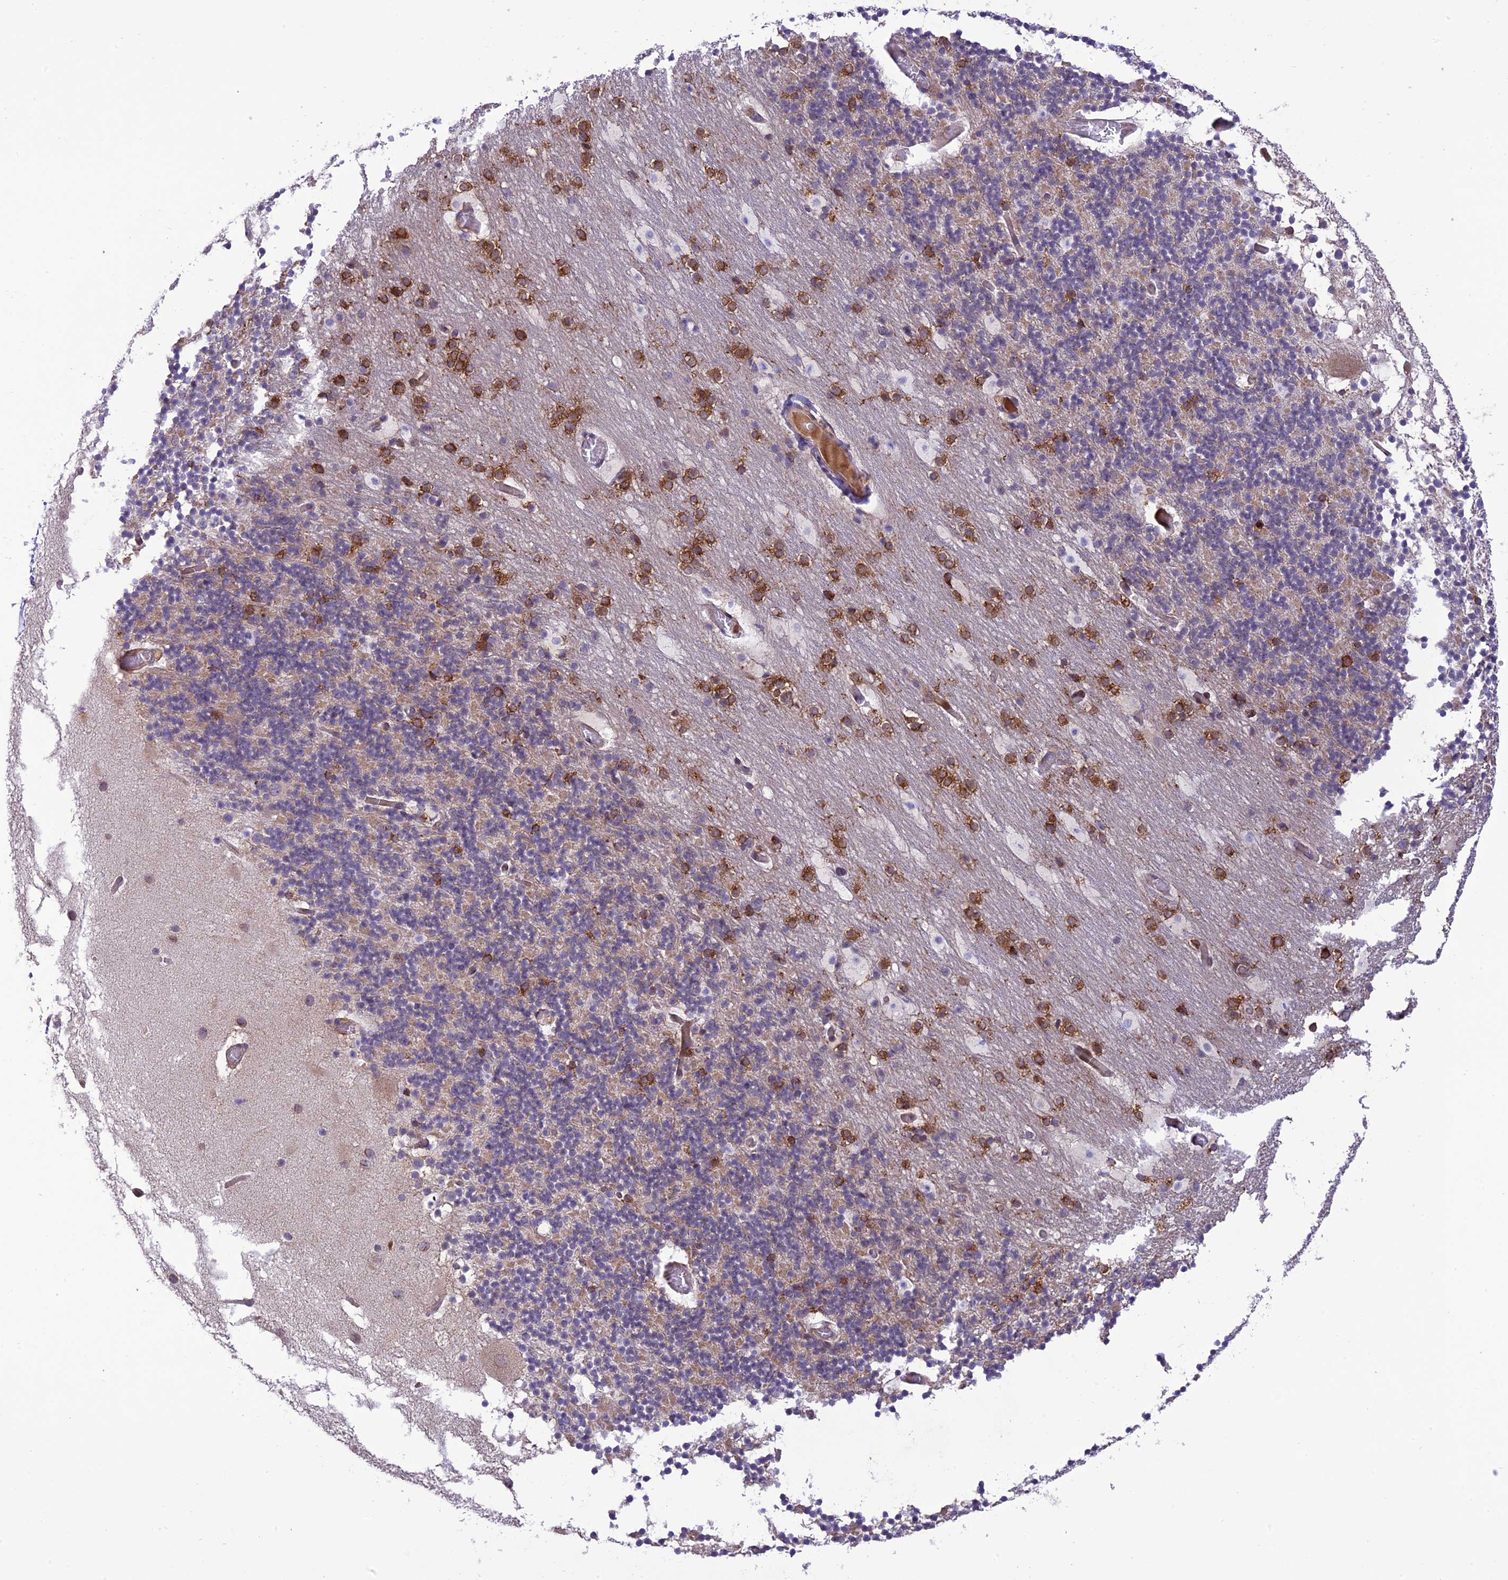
{"staining": {"intensity": "moderate", "quantity": ">75%", "location": "cytoplasmic/membranous"}, "tissue": "cerebellum", "cell_type": "Cells in granular layer", "image_type": "normal", "snomed": [{"axis": "morphology", "description": "Normal tissue, NOS"}, {"axis": "topography", "description": "Cerebellum"}], "caption": "Cerebellum was stained to show a protein in brown. There is medium levels of moderate cytoplasmic/membranous staining in about >75% of cells in granular layer. Using DAB (3,3'-diaminobenzidine) (brown) and hematoxylin (blue) stains, captured at high magnification using brightfield microscopy.", "gene": "JMY", "patient": {"sex": "male", "age": 57}}